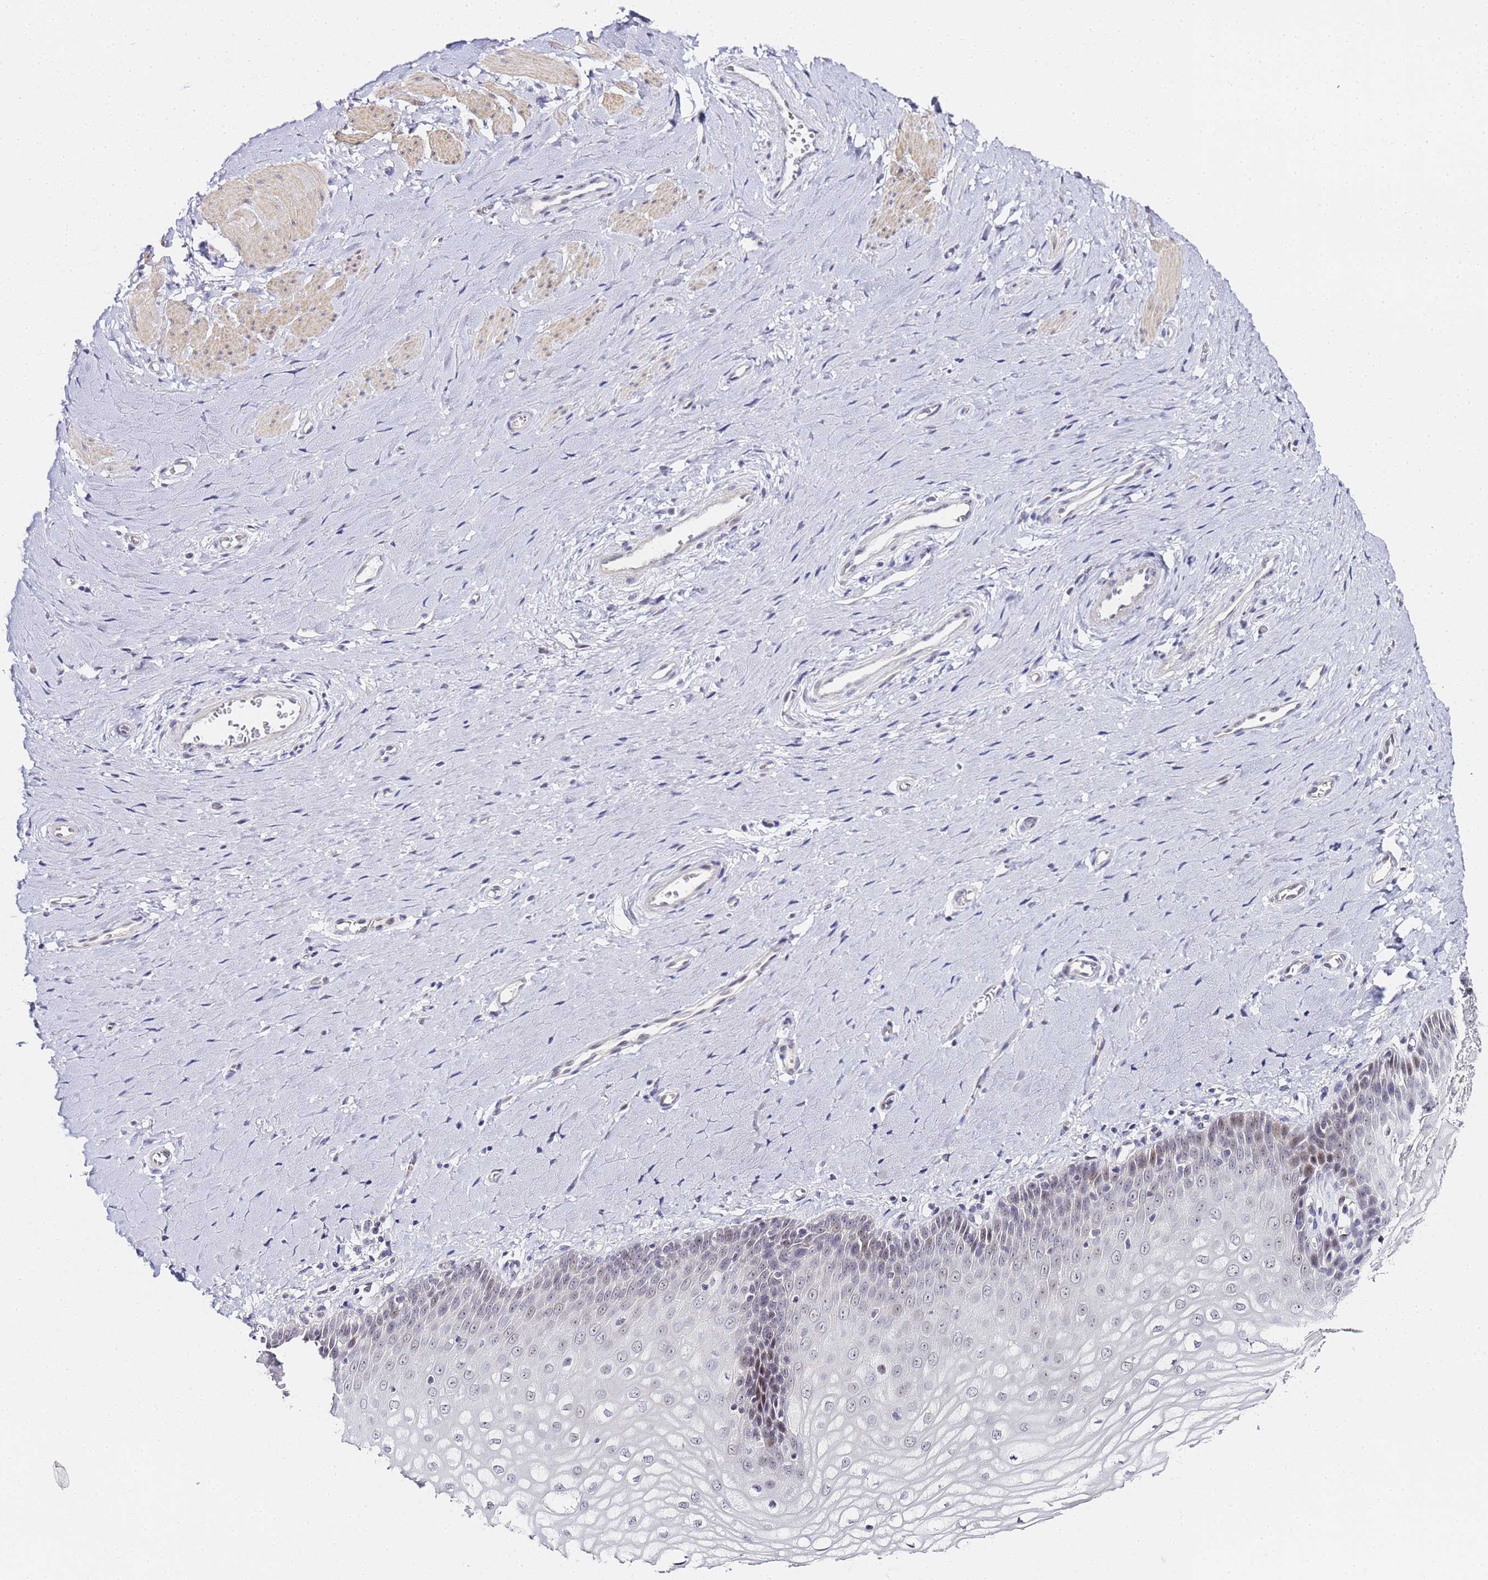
{"staining": {"intensity": "moderate", "quantity": "<25%", "location": "nuclear"}, "tissue": "vagina", "cell_type": "Squamous epithelial cells", "image_type": "normal", "snomed": [{"axis": "morphology", "description": "Normal tissue, NOS"}, {"axis": "topography", "description": "Vagina"}], "caption": "Protein staining exhibits moderate nuclear positivity in about <25% of squamous epithelial cells in normal vagina. The protein of interest is stained brown, and the nuclei are stained in blue (DAB (3,3'-diaminobenzidine) IHC with brightfield microscopy, high magnification).", "gene": "LSM3", "patient": {"sex": "female", "age": 65}}